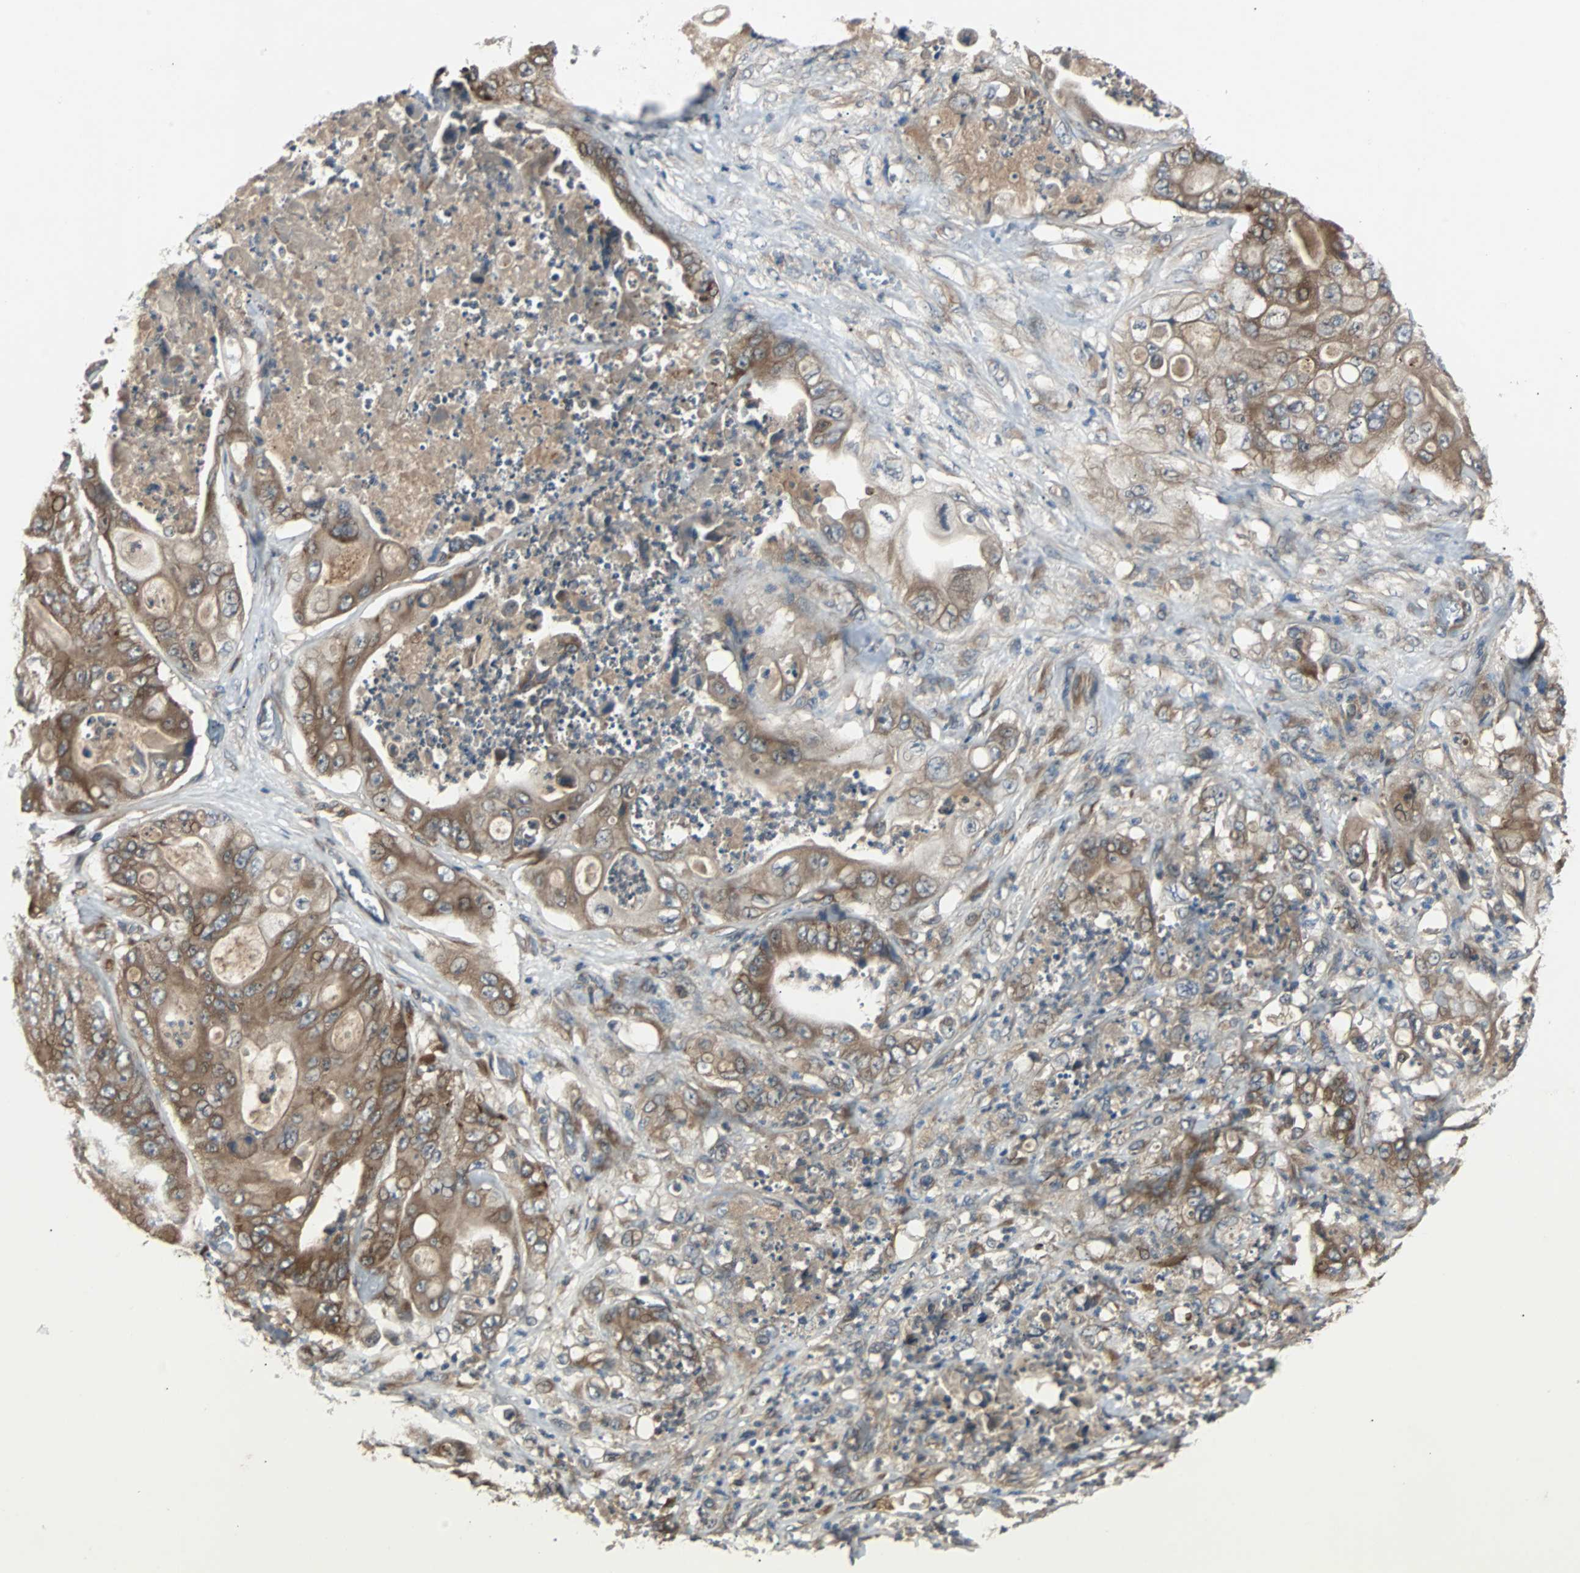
{"staining": {"intensity": "moderate", "quantity": ">75%", "location": "cytoplasmic/membranous"}, "tissue": "stomach cancer", "cell_type": "Tumor cells", "image_type": "cancer", "snomed": [{"axis": "morphology", "description": "Adenocarcinoma, NOS"}, {"axis": "topography", "description": "Stomach"}], "caption": "A photomicrograph of human stomach cancer stained for a protein demonstrates moderate cytoplasmic/membranous brown staining in tumor cells.", "gene": "ARF1", "patient": {"sex": "female", "age": 73}}